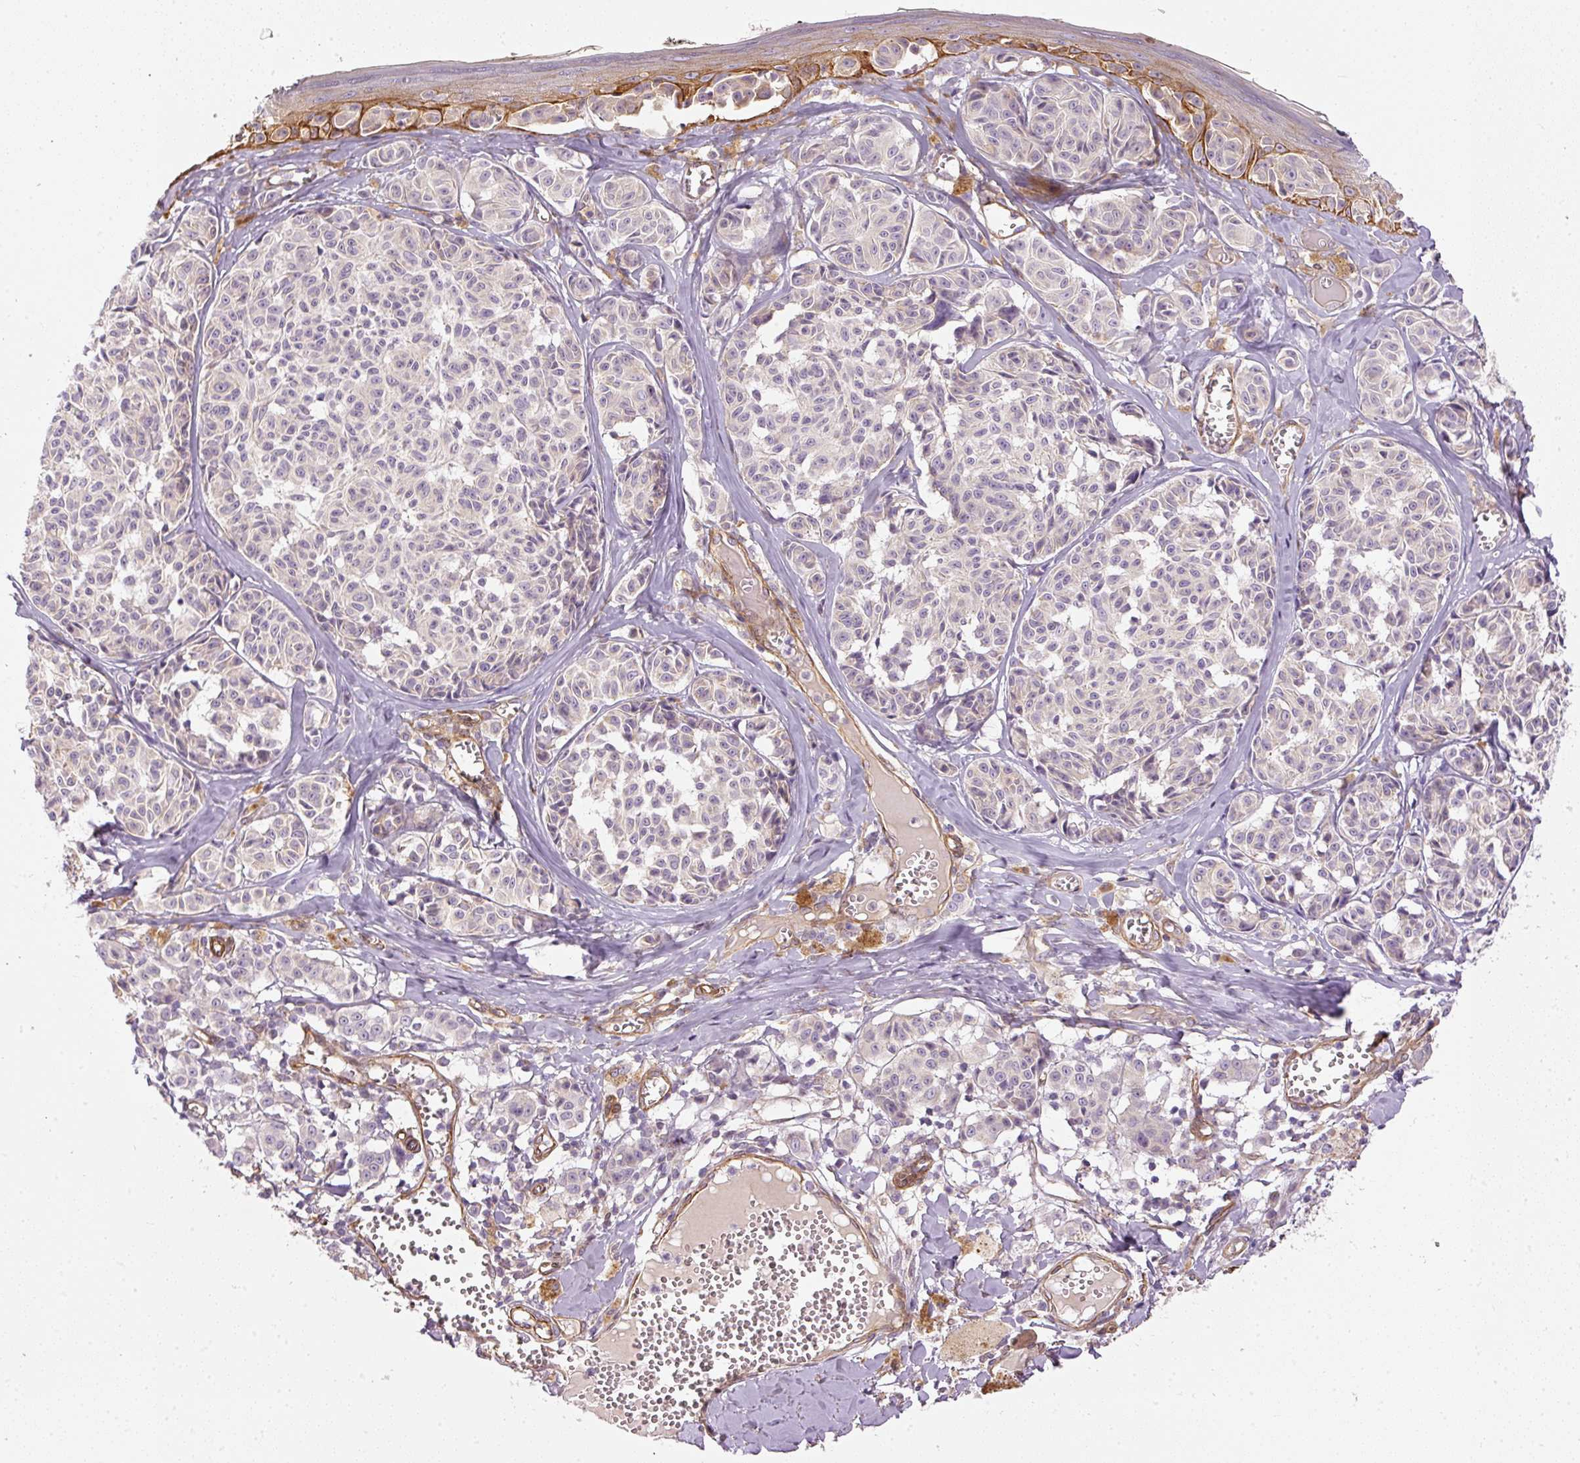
{"staining": {"intensity": "negative", "quantity": "none", "location": "none"}, "tissue": "melanoma", "cell_type": "Tumor cells", "image_type": "cancer", "snomed": [{"axis": "morphology", "description": "Malignant melanoma, NOS"}, {"axis": "topography", "description": "Skin"}], "caption": "DAB (3,3'-diaminobenzidine) immunohistochemical staining of human malignant melanoma exhibits no significant staining in tumor cells.", "gene": "OSR2", "patient": {"sex": "female", "age": 43}}